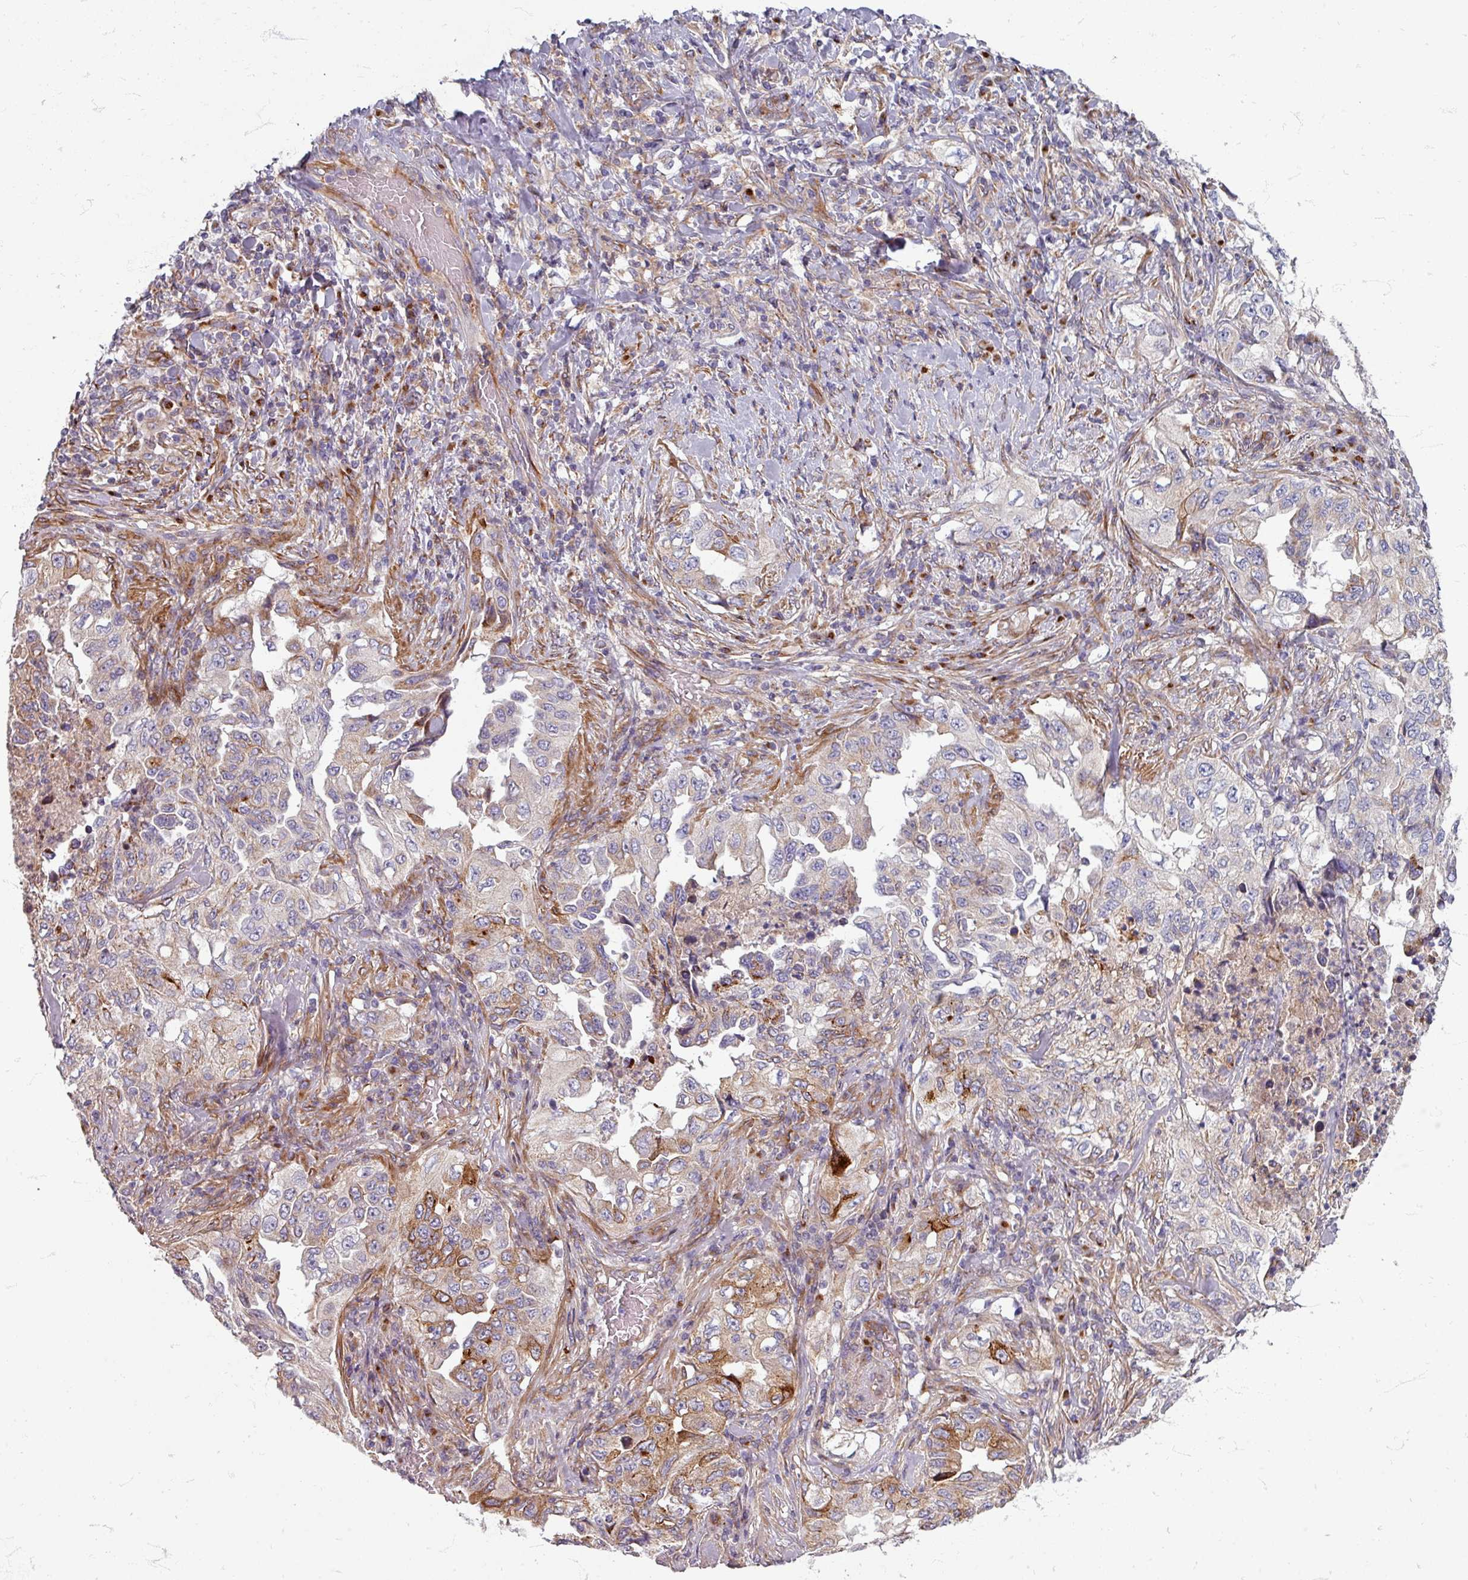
{"staining": {"intensity": "moderate", "quantity": "<25%", "location": "cytoplasmic/membranous"}, "tissue": "lung cancer", "cell_type": "Tumor cells", "image_type": "cancer", "snomed": [{"axis": "morphology", "description": "Adenocarcinoma, NOS"}, {"axis": "topography", "description": "Lung"}], "caption": "Protein analysis of adenocarcinoma (lung) tissue demonstrates moderate cytoplasmic/membranous positivity in about <25% of tumor cells.", "gene": "GABARAPL1", "patient": {"sex": "female", "age": 51}}